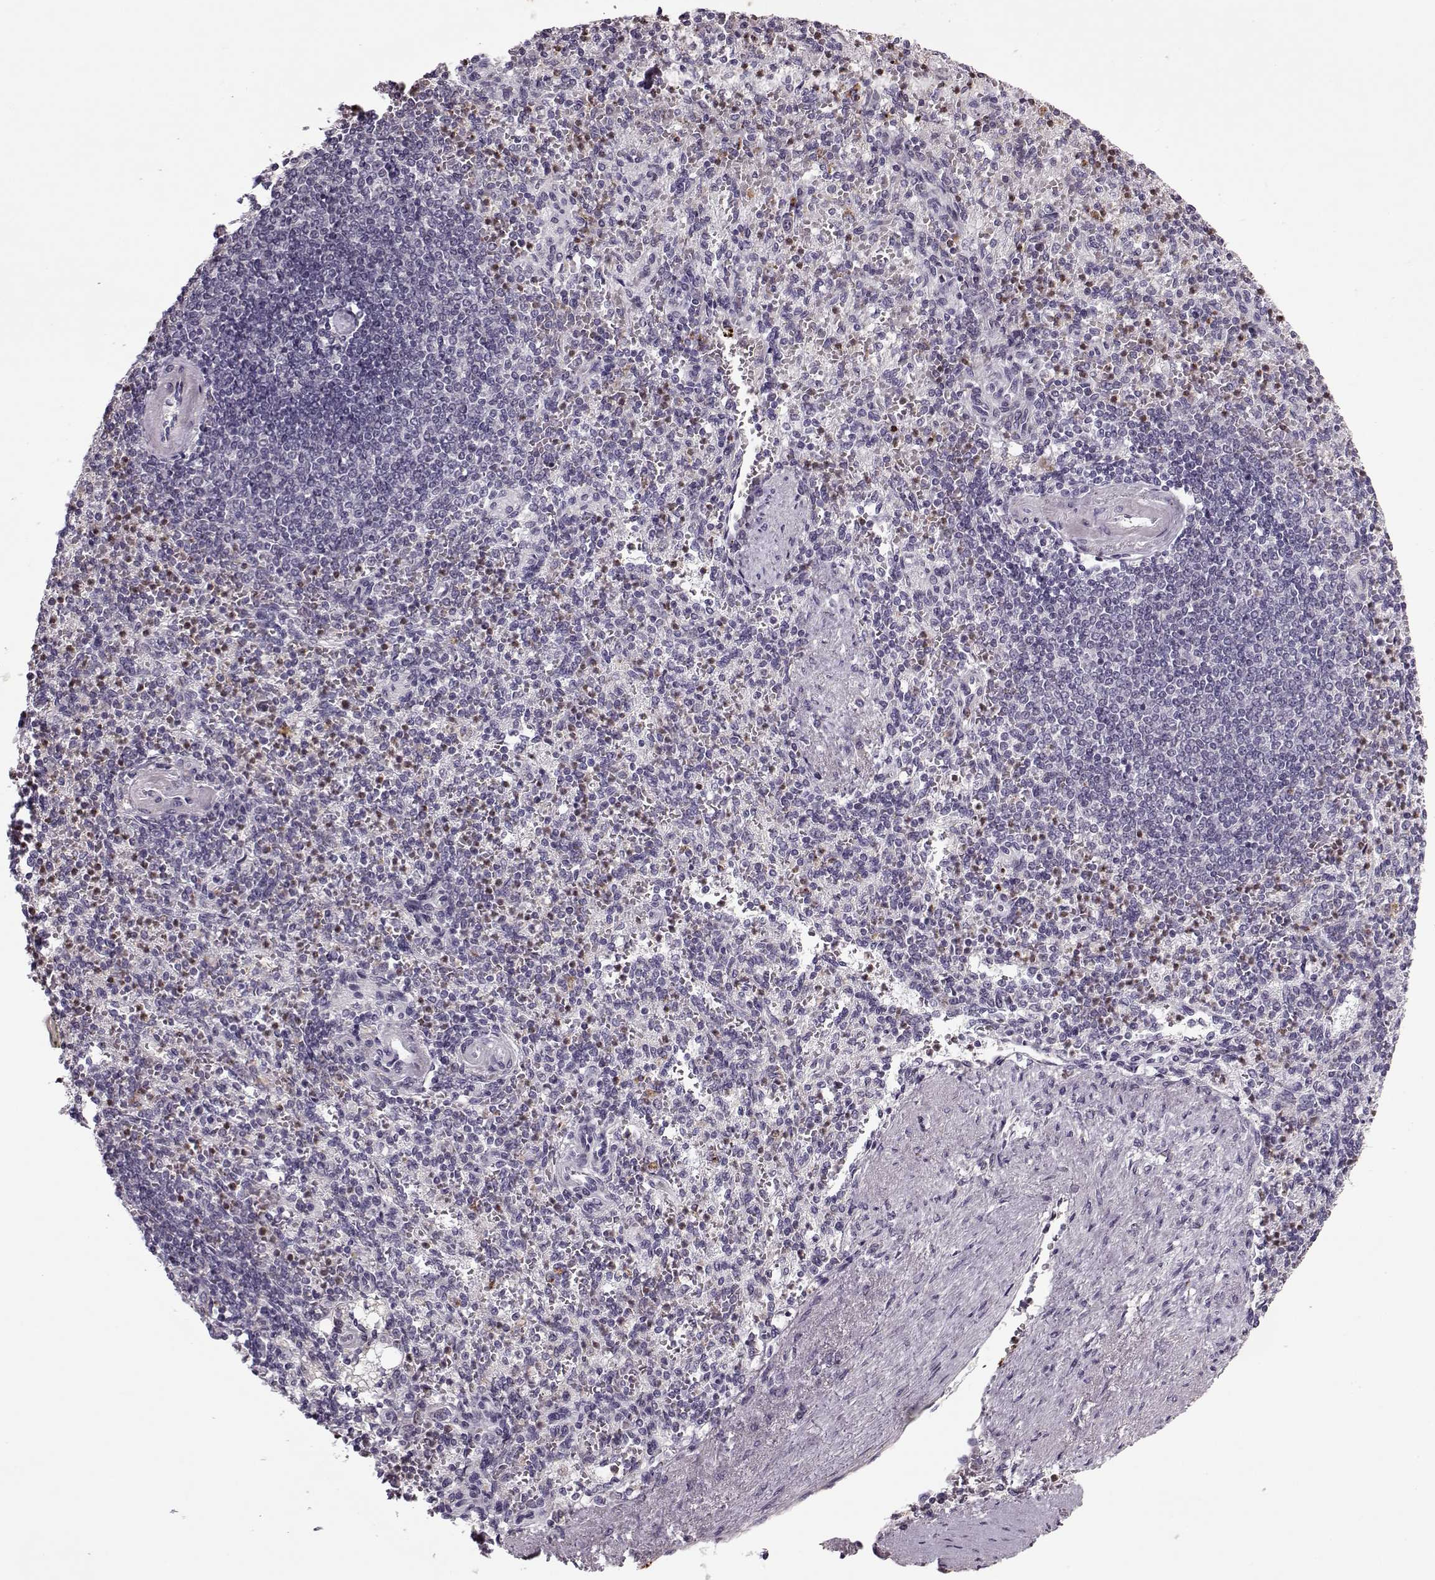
{"staining": {"intensity": "negative", "quantity": "none", "location": "none"}, "tissue": "spleen", "cell_type": "Cells in red pulp", "image_type": "normal", "snomed": [{"axis": "morphology", "description": "Normal tissue, NOS"}, {"axis": "topography", "description": "Spleen"}], "caption": "Human spleen stained for a protein using immunohistochemistry exhibits no expression in cells in red pulp.", "gene": "ACOT11", "patient": {"sex": "female", "age": 74}}